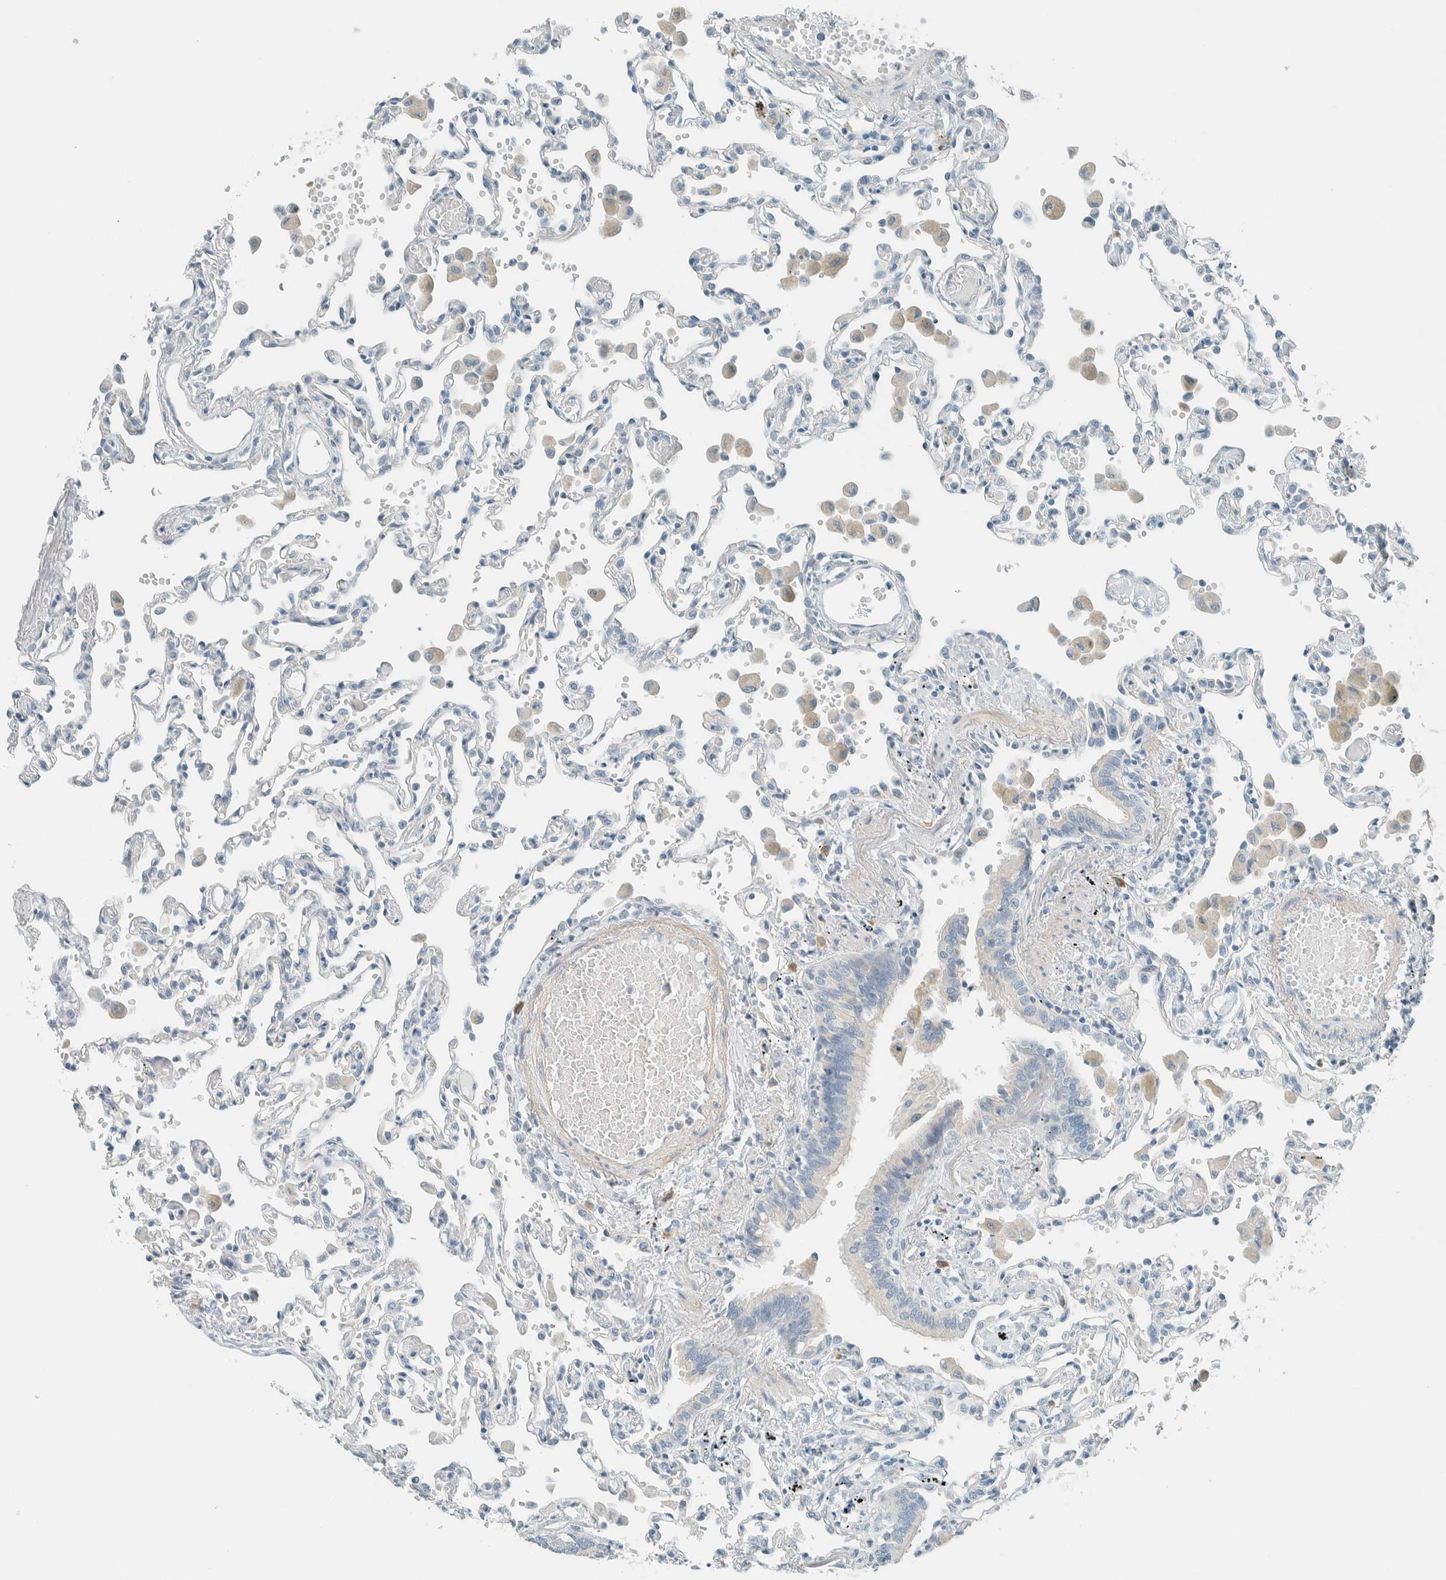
{"staining": {"intensity": "negative", "quantity": "none", "location": "none"}, "tissue": "lung", "cell_type": "Alveolar cells", "image_type": "normal", "snomed": [{"axis": "morphology", "description": "Normal tissue, NOS"}, {"axis": "topography", "description": "Bronchus"}, {"axis": "topography", "description": "Lung"}], "caption": "The photomicrograph exhibits no significant staining in alveolar cells of lung.", "gene": "SLFN12", "patient": {"sex": "female", "age": 49}}